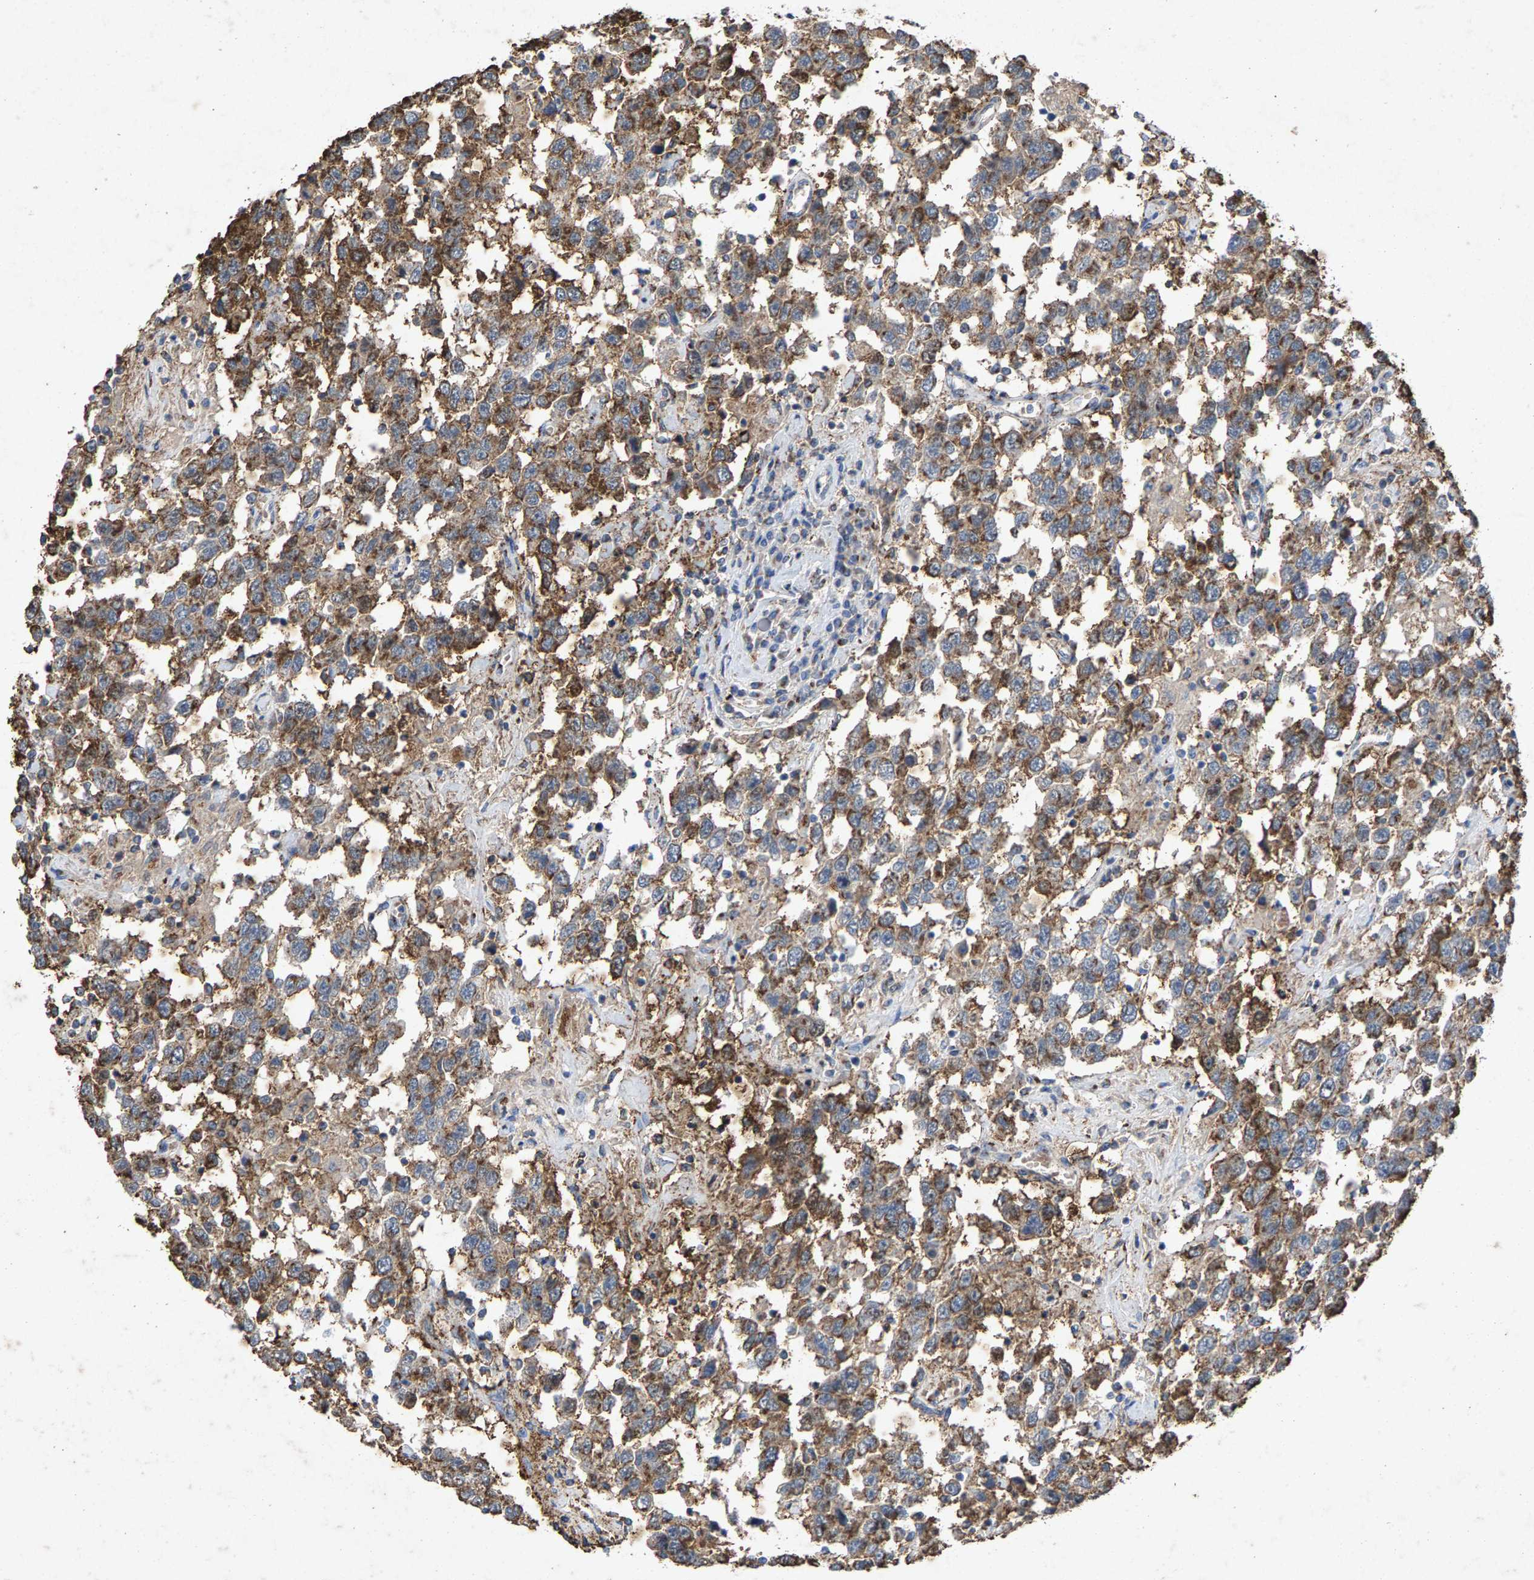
{"staining": {"intensity": "moderate", "quantity": ">75%", "location": "cytoplasmic/membranous"}, "tissue": "testis cancer", "cell_type": "Tumor cells", "image_type": "cancer", "snomed": [{"axis": "morphology", "description": "Seminoma, NOS"}, {"axis": "topography", "description": "Testis"}], "caption": "Immunohistochemistry (DAB) staining of human testis cancer demonstrates moderate cytoplasmic/membranous protein expression in about >75% of tumor cells.", "gene": "MAN2A1", "patient": {"sex": "male", "age": 41}}